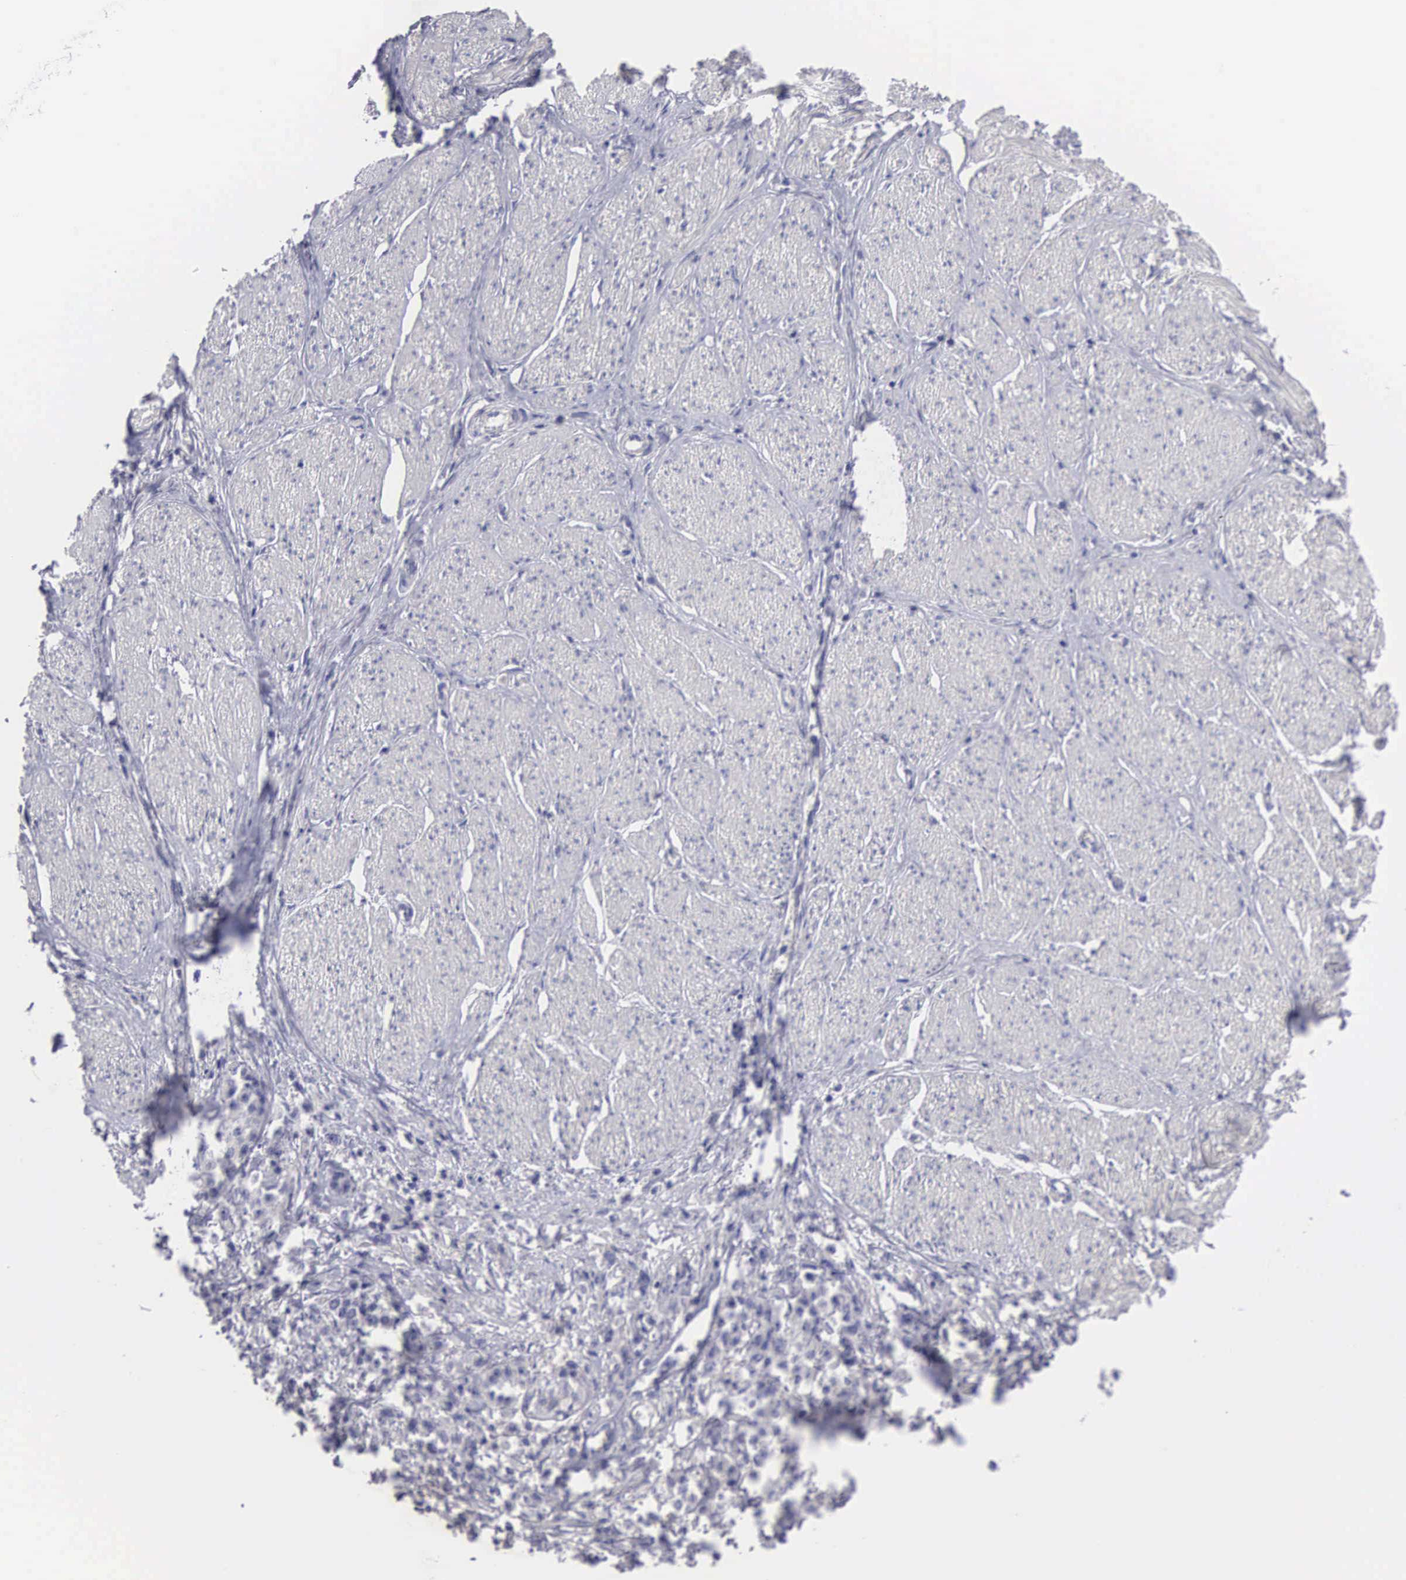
{"staining": {"intensity": "negative", "quantity": "none", "location": "none"}, "tissue": "stomach cancer", "cell_type": "Tumor cells", "image_type": "cancer", "snomed": [{"axis": "morphology", "description": "Adenocarcinoma, NOS"}, {"axis": "topography", "description": "Stomach"}], "caption": "There is no significant staining in tumor cells of stomach cancer. The staining was performed using DAB (3,3'-diaminobenzidine) to visualize the protein expression in brown, while the nuclei were stained in blue with hematoxylin (Magnification: 20x).", "gene": "SLITRK4", "patient": {"sex": "male", "age": 72}}